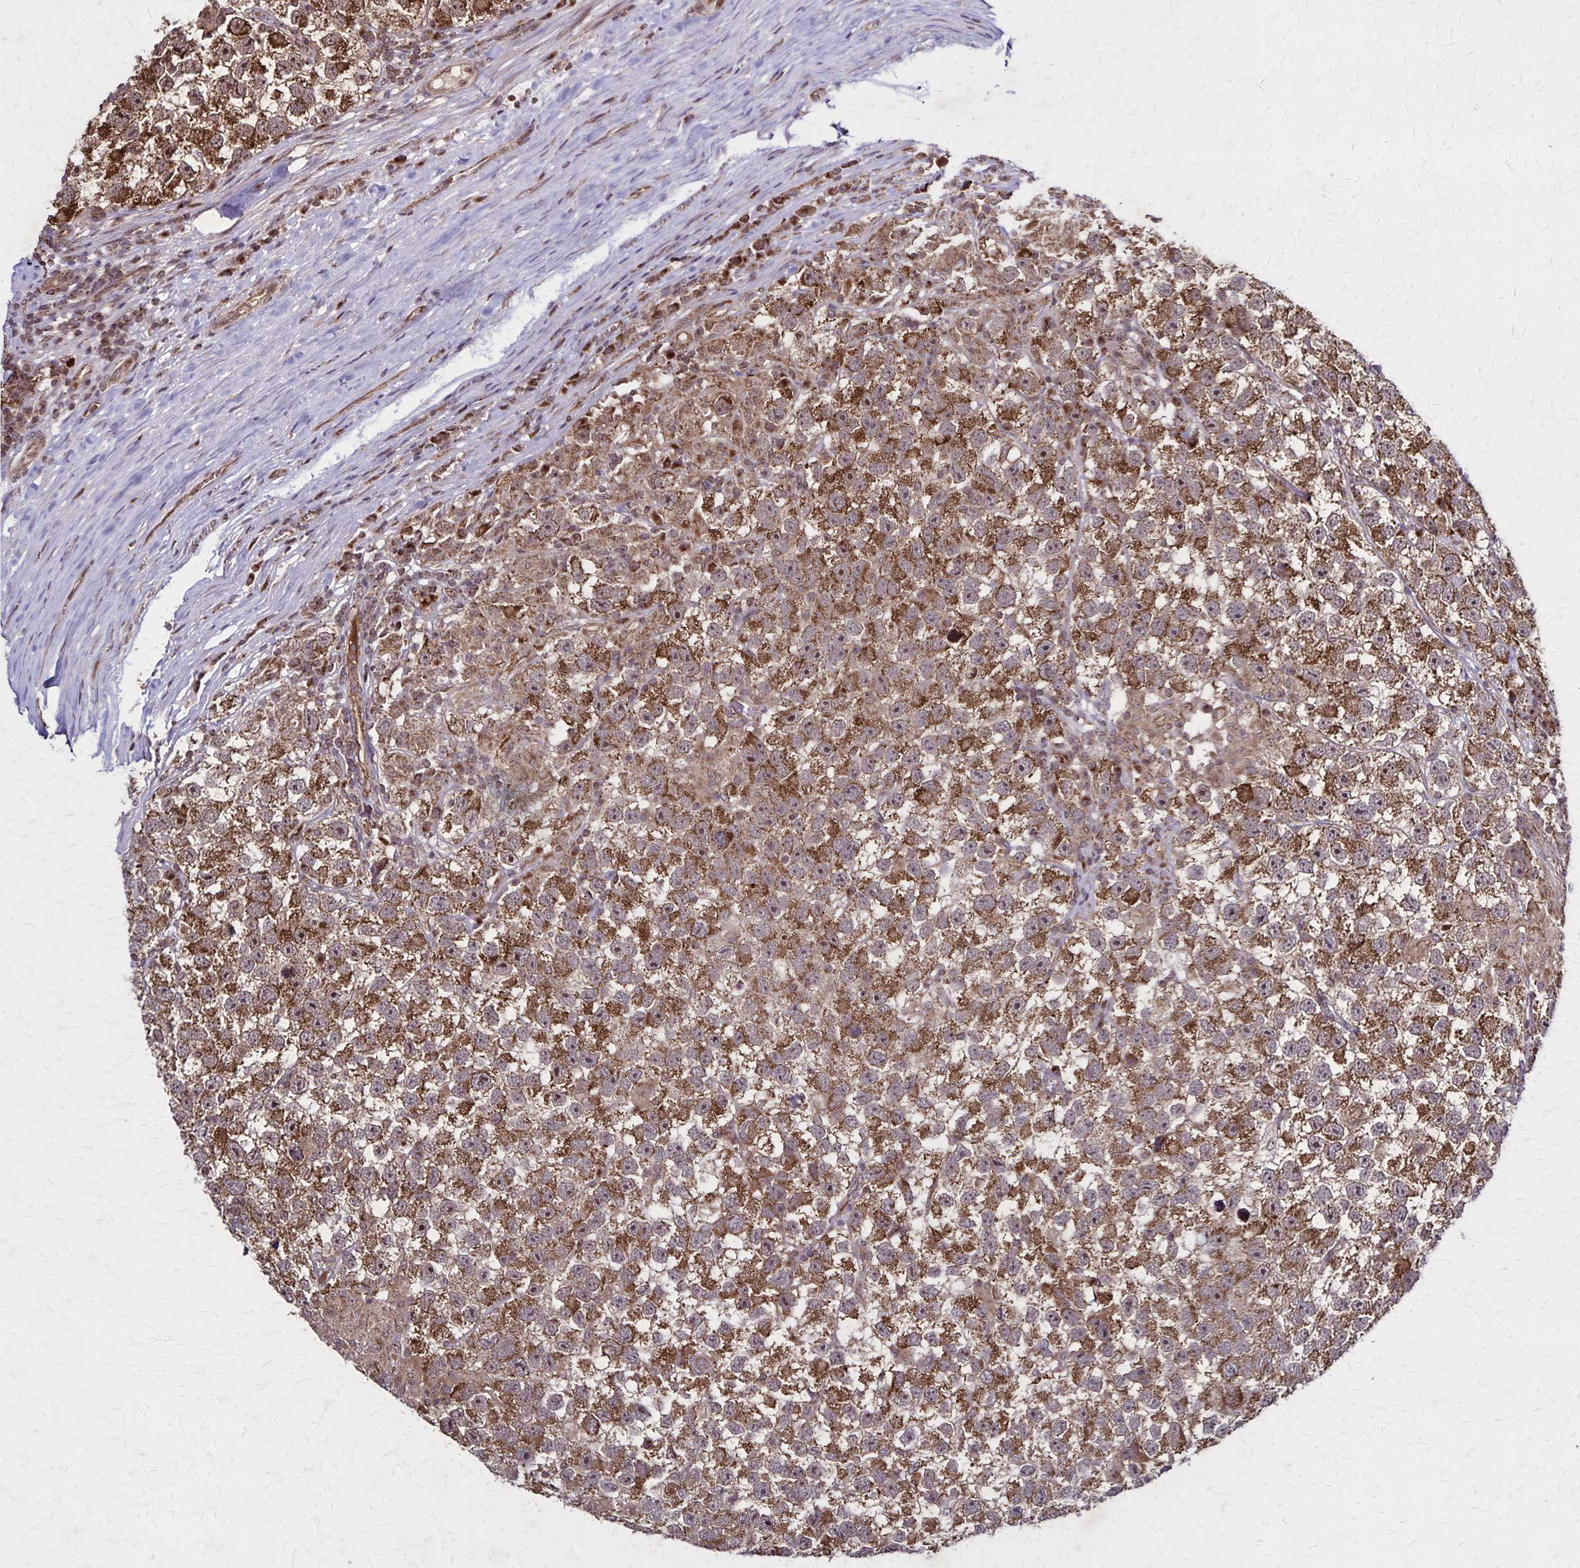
{"staining": {"intensity": "moderate", "quantity": ">75%", "location": "cytoplasmic/membranous"}, "tissue": "testis cancer", "cell_type": "Tumor cells", "image_type": "cancer", "snomed": [{"axis": "morphology", "description": "Seminoma, NOS"}, {"axis": "topography", "description": "Testis"}], "caption": "High-power microscopy captured an immunohistochemistry histopathology image of testis seminoma, revealing moderate cytoplasmic/membranous staining in approximately >75% of tumor cells.", "gene": "NFS1", "patient": {"sex": "male", "age": 26}}